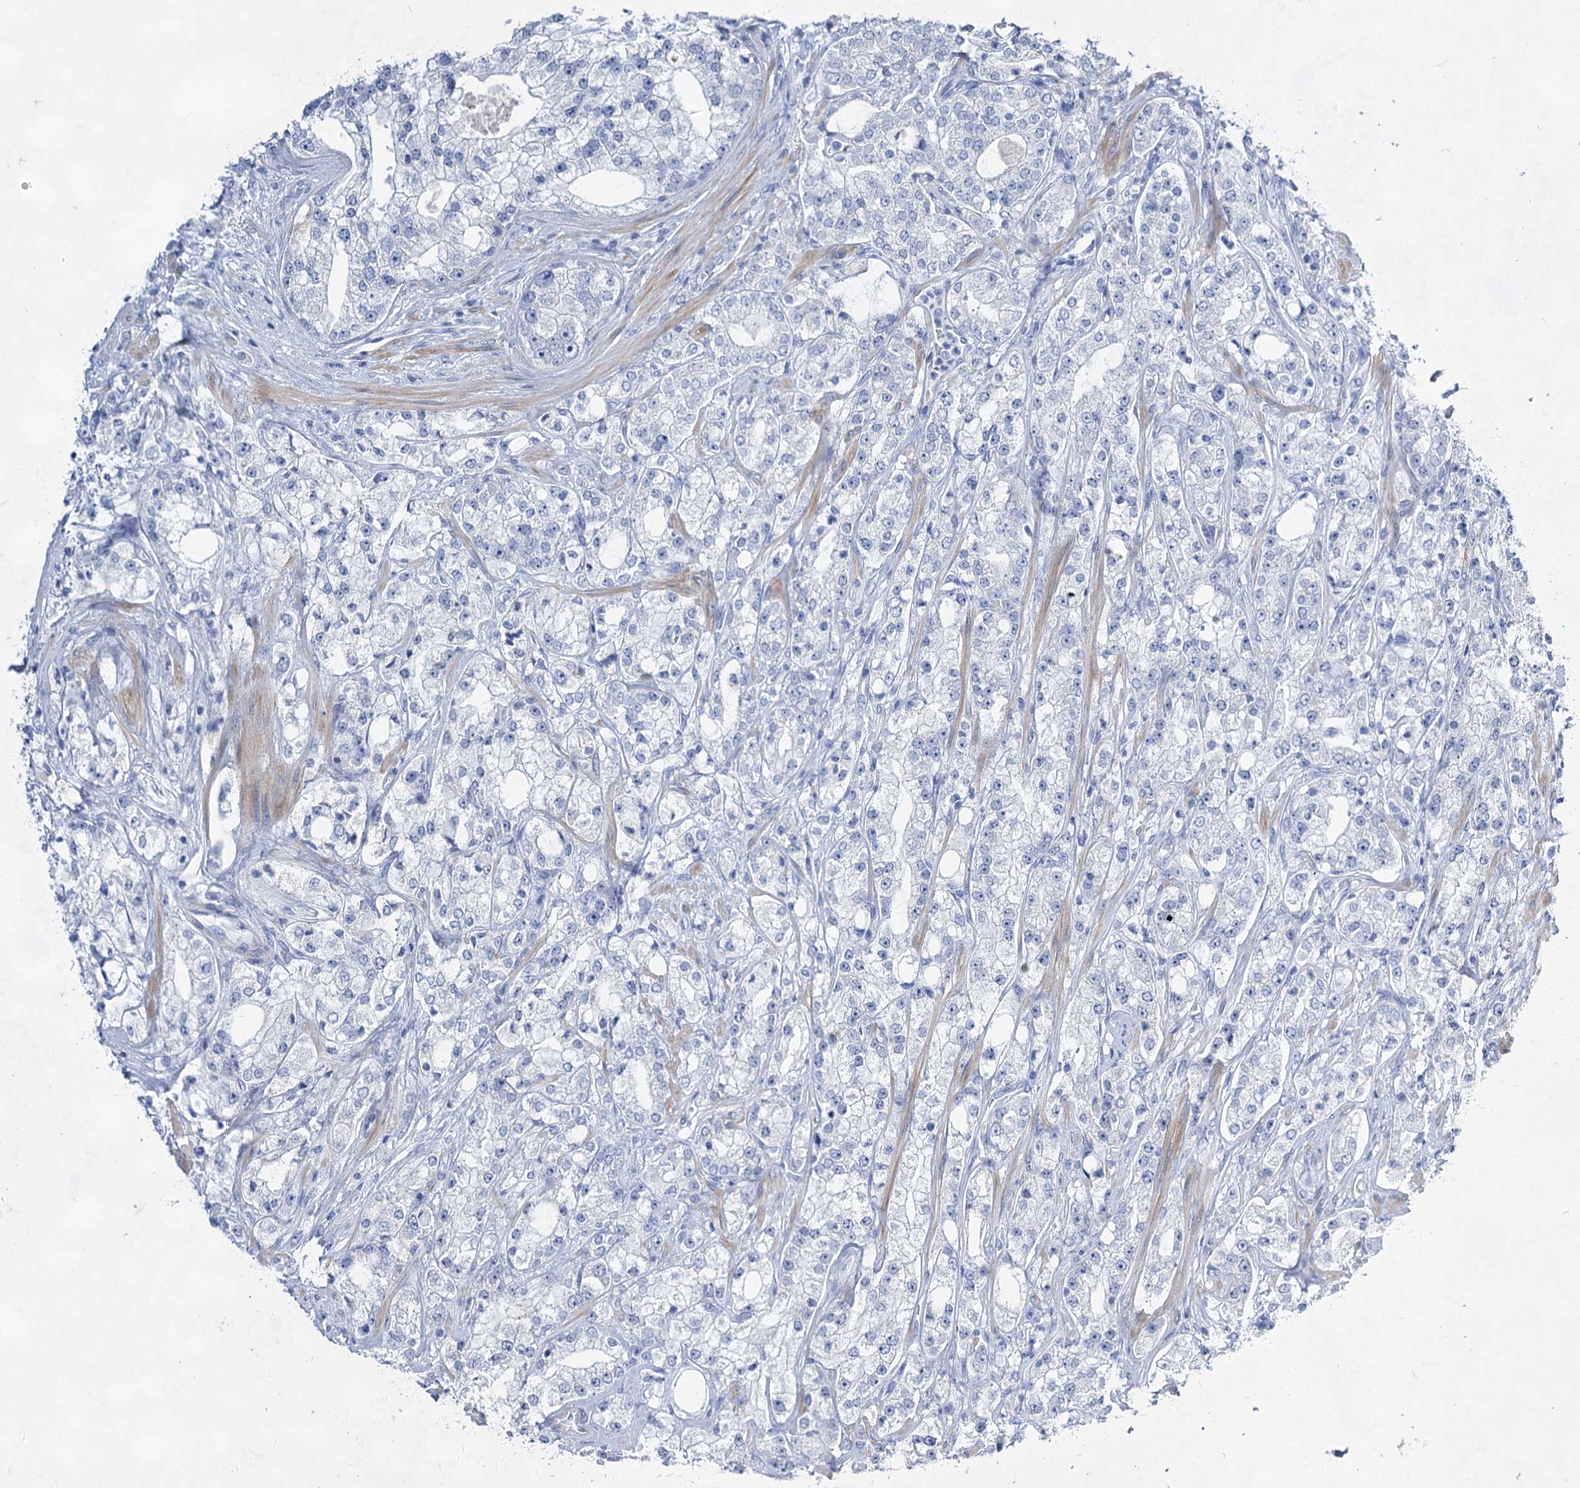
{"staining": {"intensity": "negative", "quantity": "none", "location": "none"}, "tissue": "prostate cancer", "cell_type": "Tumor cells", "image_type": "cancer", "snomed": [{"axis": "morphology", "description": "Adenocarcinoma, High grade"}, {"axis": "topography", "description": "Prostate"}], "caption": "Tumor cells show no significant protein staining in adenocarcinoma (high-grade) (prostate).", "gene": "ACRV1", "patient": {"sex": "male", "age": 64}}